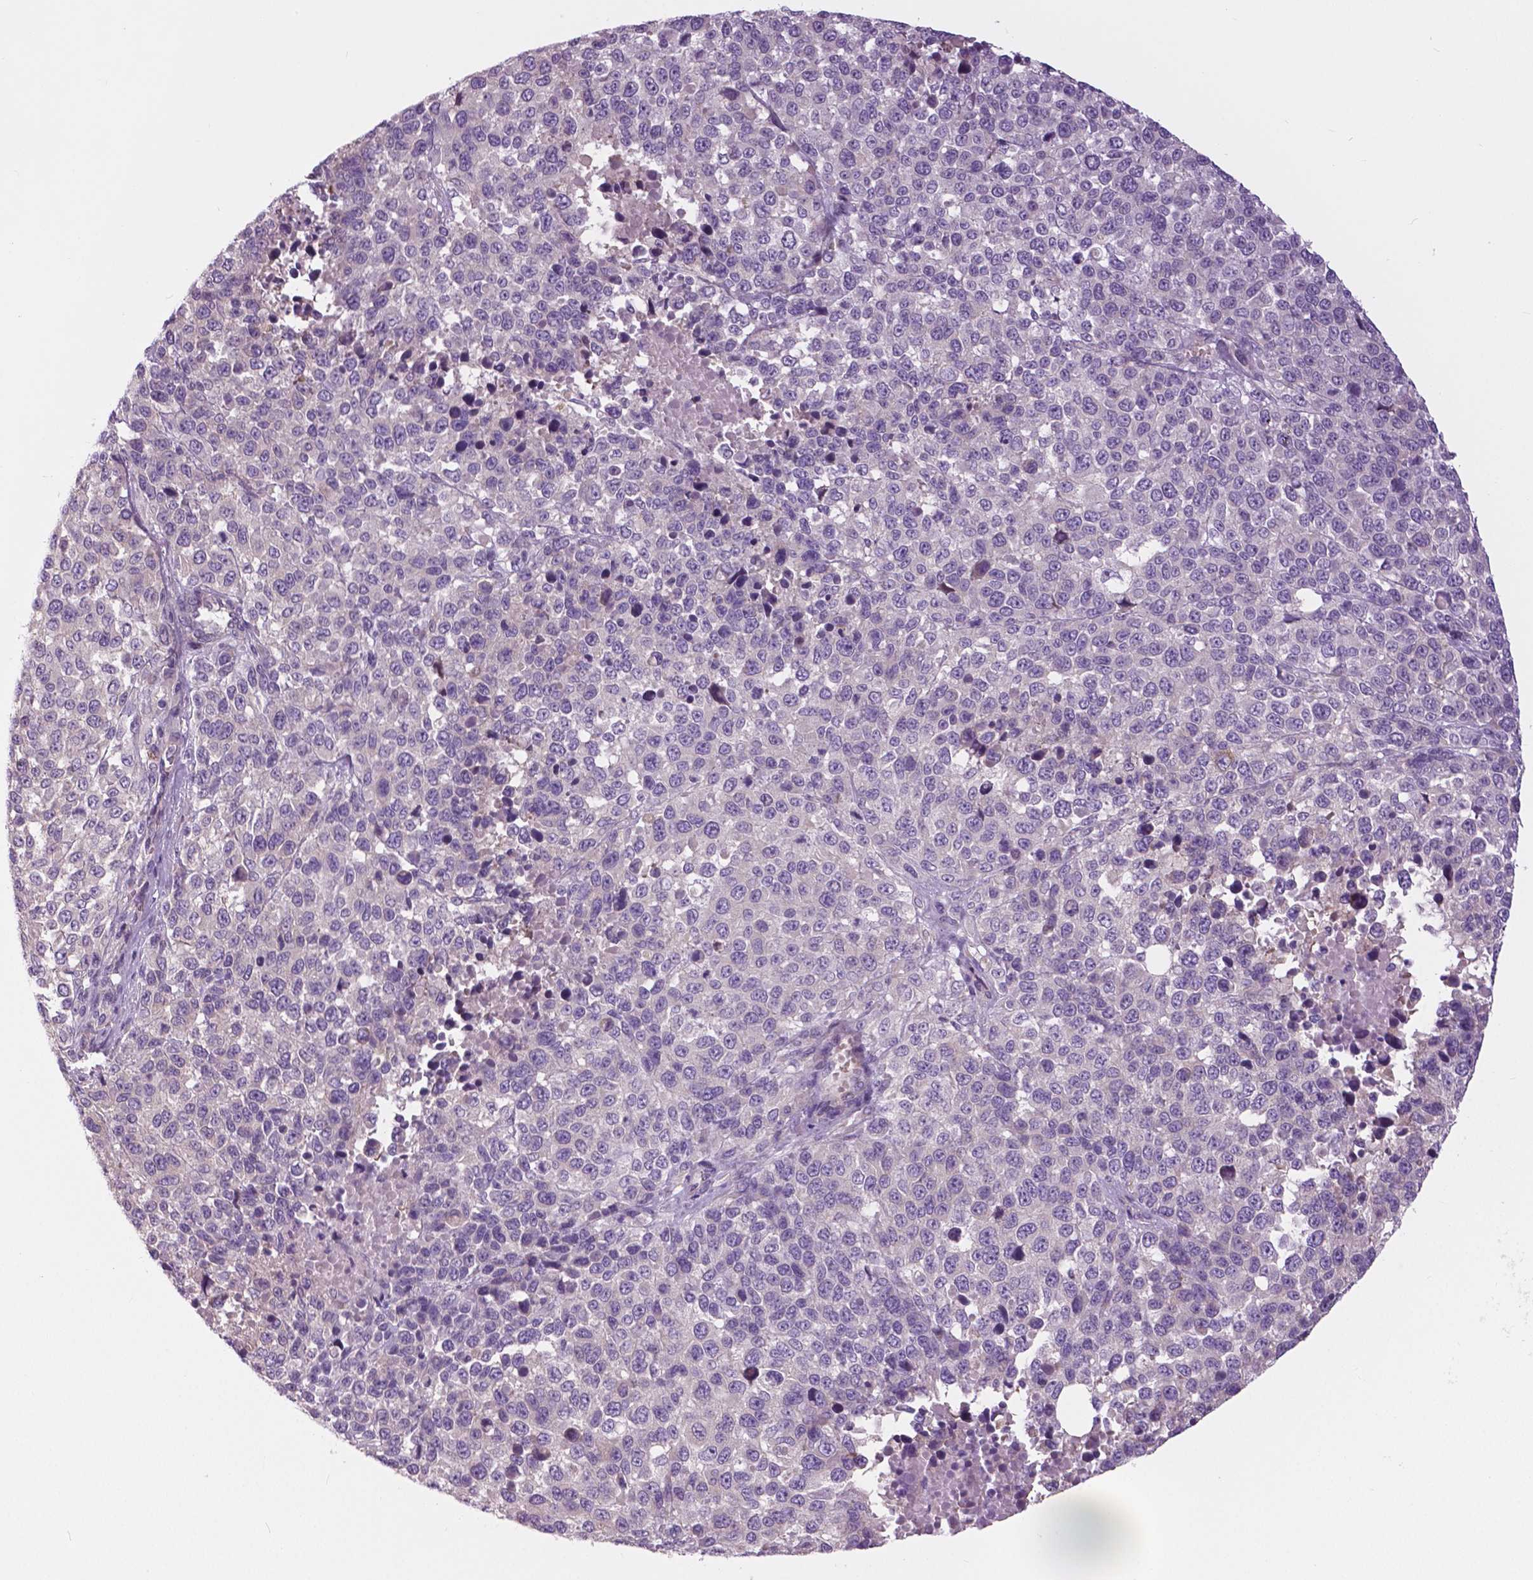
{"staining": {"intensity": "negative", "quantity": "none", "location": "none"}, "tissue": "melanoma", "cell_type": "Tumor cells", "image_type": "cancer", "snomed": [{"axis": "morphology", "description": "Malignant melanoma, Metastatic site"}, {"axis": "topography", "description": "Skin"}], "caption": "This is an immunohistochemistry (IHC) photomicrograph of malignant melanoma (metastatic site). There is no expression in tumor cells.", "gene": "SERPINI1", "patient": {"sex": "male", "age": 84}}